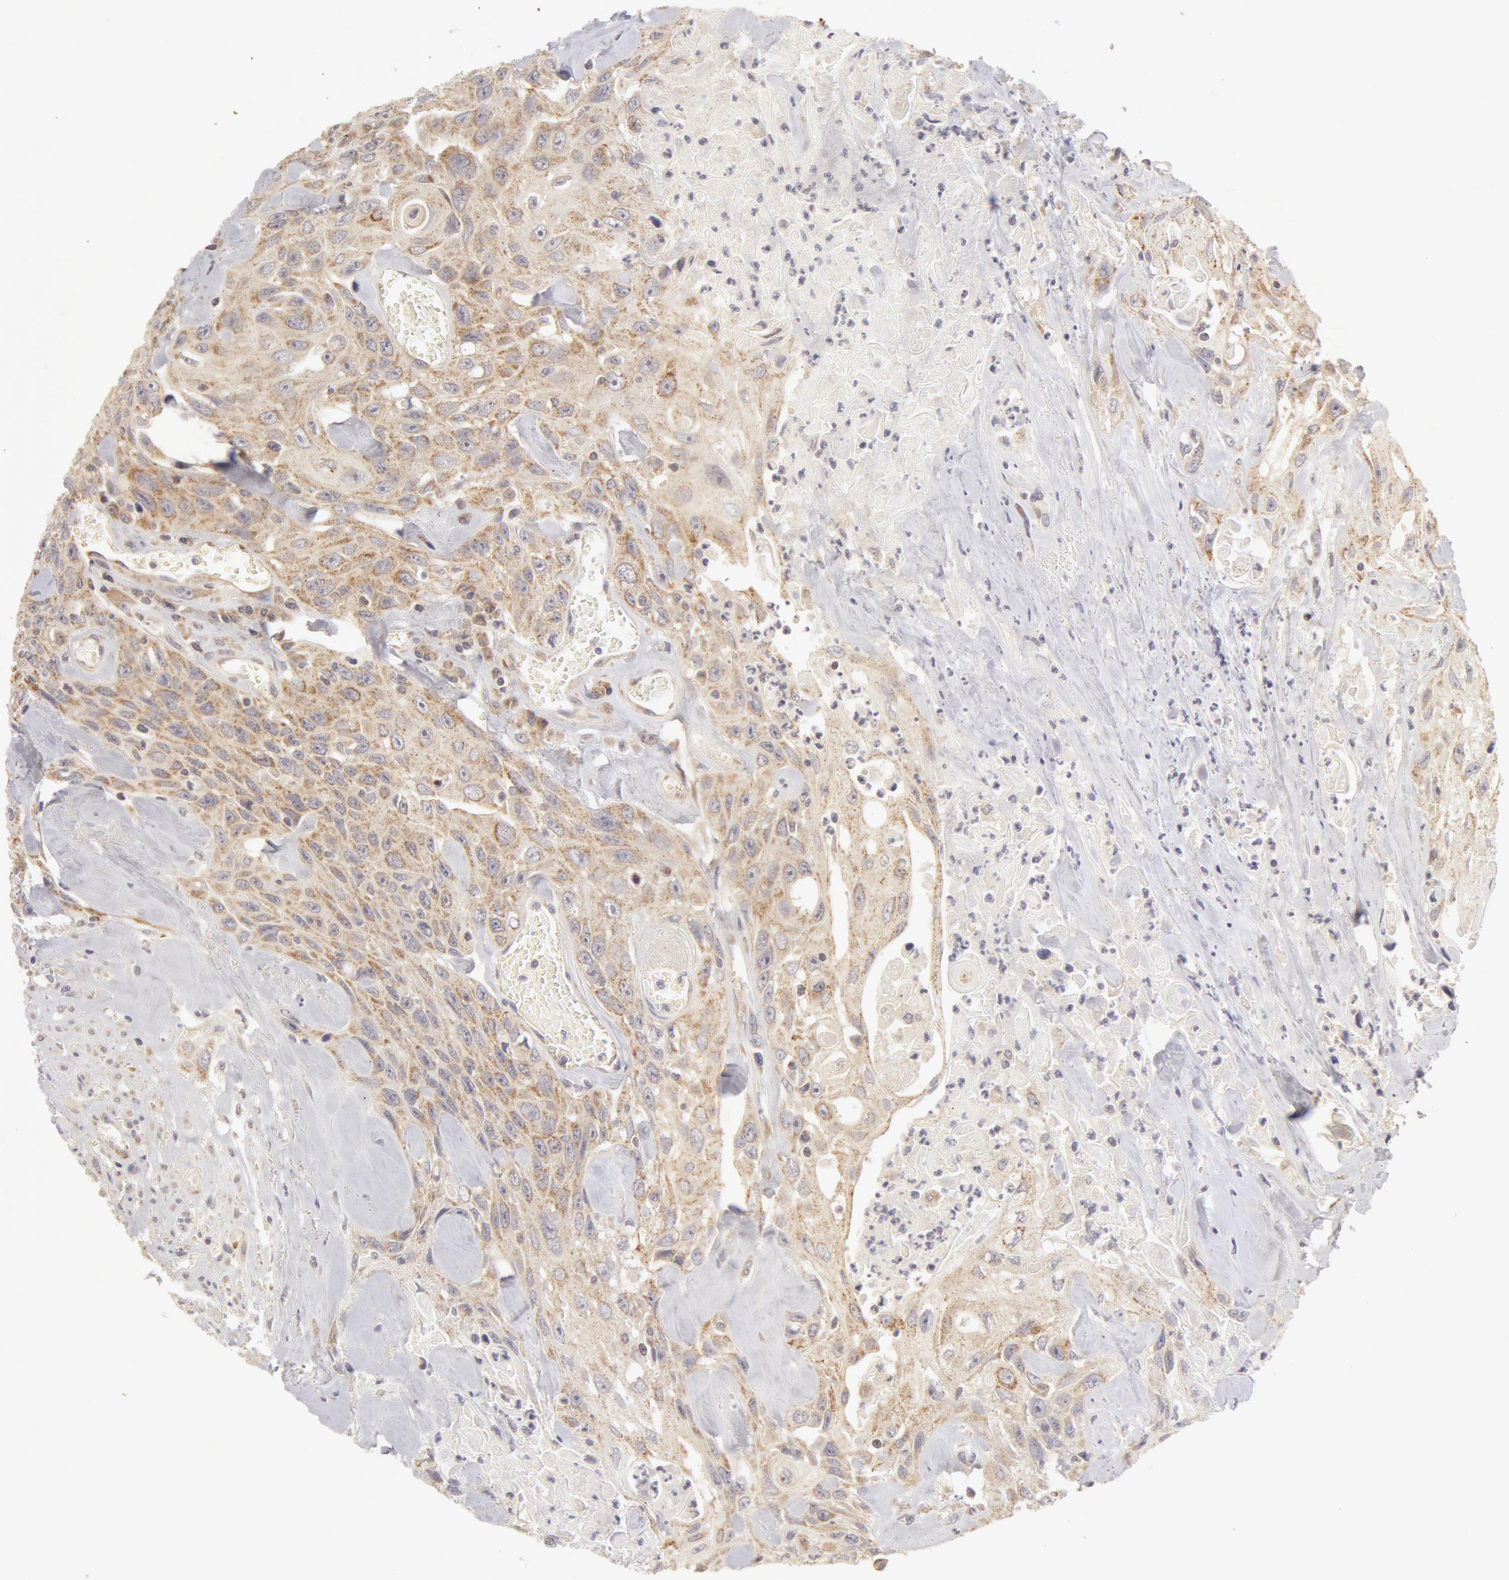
{"staining": {"intensity": "weak", "quantity": "25%-75%", "location": "cytoplasmic/membranous"}, "tissue": "urothelial cancer", "cell_type": "Tumor cells", "image_type": "cancer", "snomed": [{"axis": "morphology", "description": "Urothelial carcinoma, High grade"}, {"axis": "topography", "description": "Urinary bladder"}], "caption": "Urothelial carcinoma (high-grade) was stained to show a protein in brown. There is low levels of weak cytoplasmic/membranous staining in about 25%-75% of tumor cells.", "gene": "ADPRH", "patient": {"sex": "female", "age": 84}}